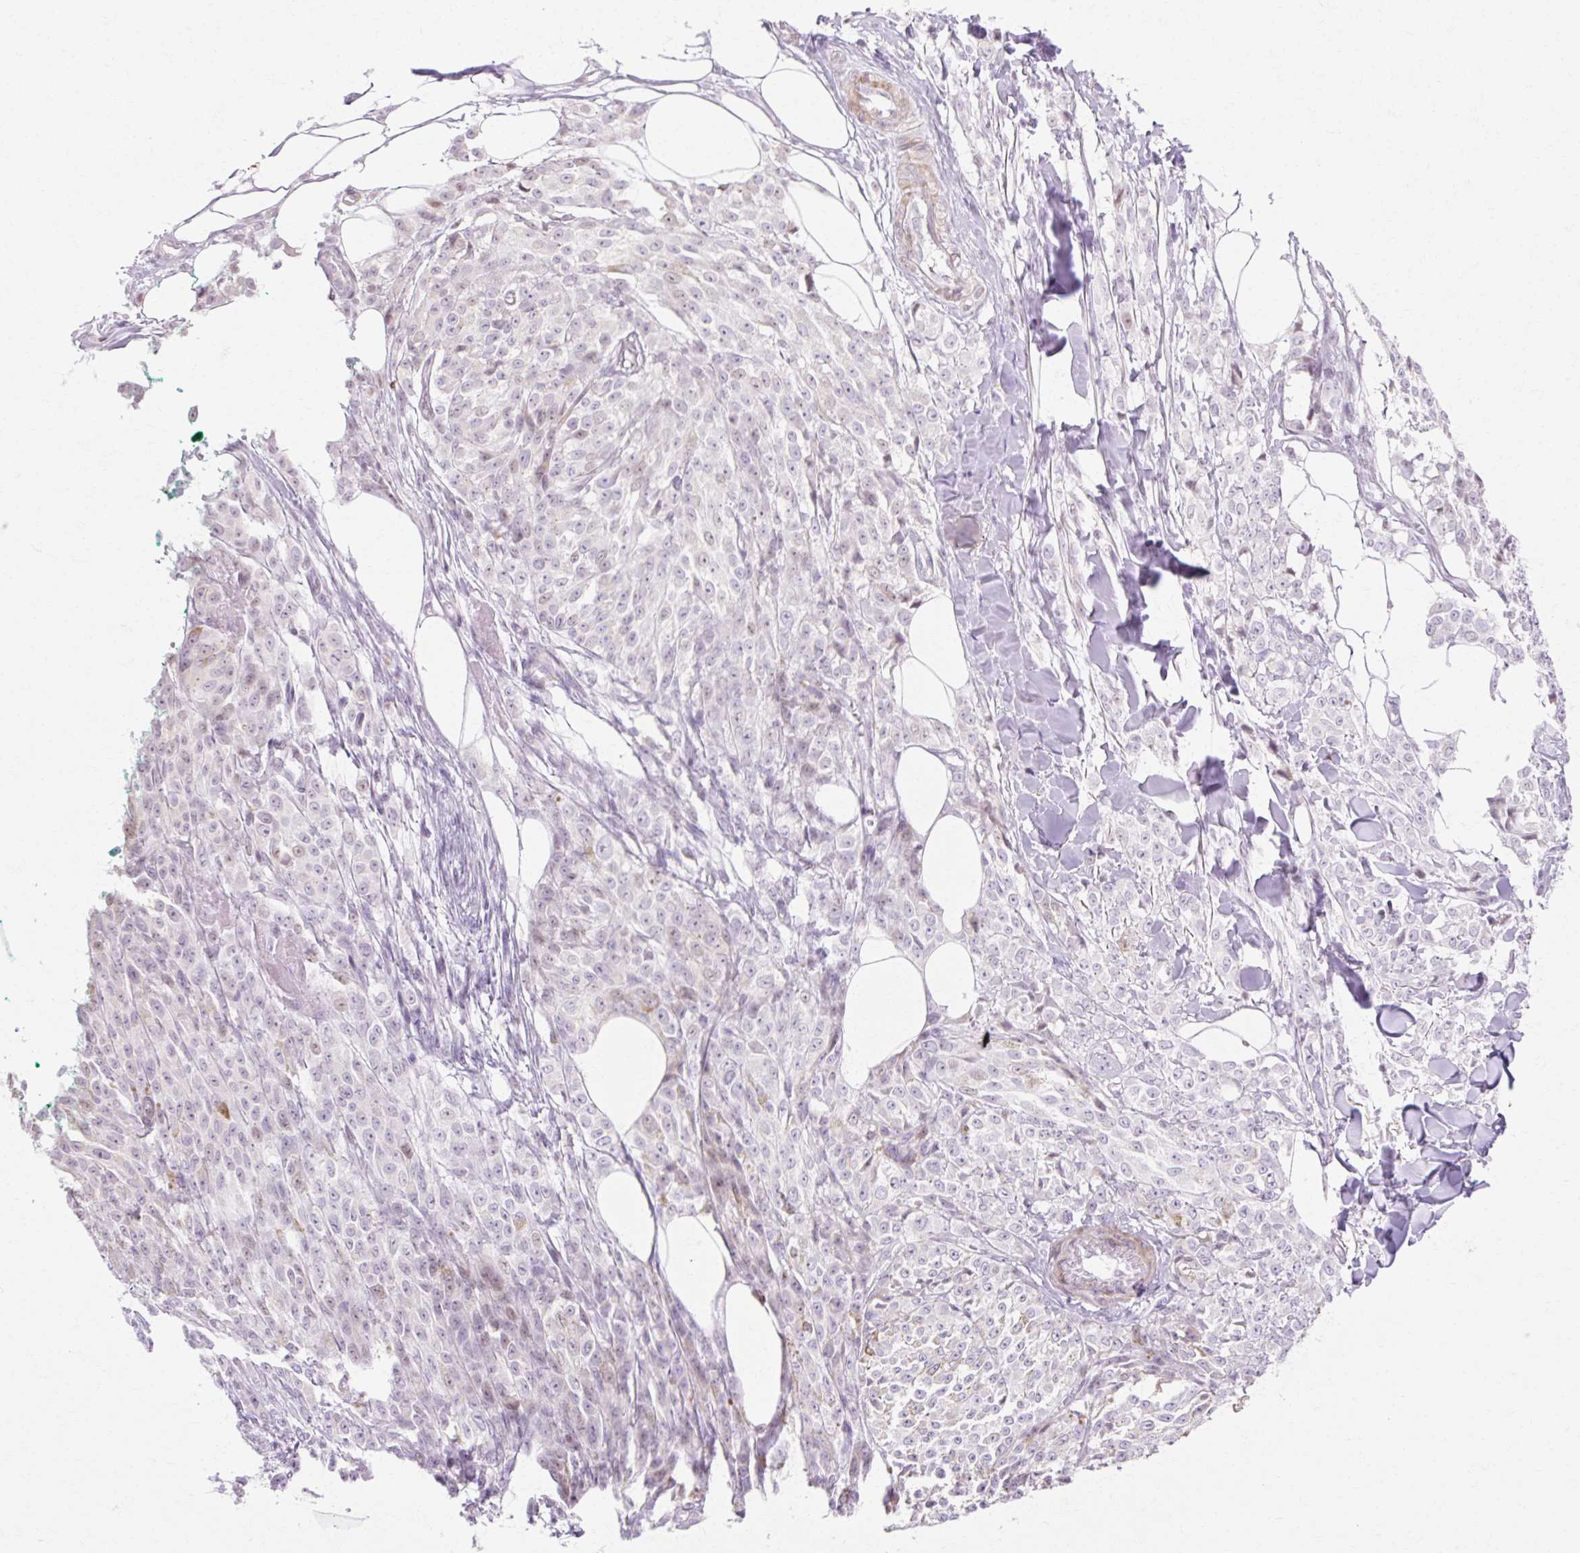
{"staining": {"intensity": "negative", "quantity": "none", "location": "none"}, "tissue": "melanoma", "cell_type": "Tumor cells", "image_type": "cancer", "snomed": [{"axis": "morphology", "description": "Malignant melanoma, NOS"}, {"axis": "topography", "description": "Skin"}], "caption": "Tumor cells show no significant protein expression in melanoma. (DAB (3,3'-diaminobenzidine) immunohistochemistry (IHC) with hematoxylin counter stain).", "gene": "C3orf49", "patient": {"sex": "female", "age": 52}}